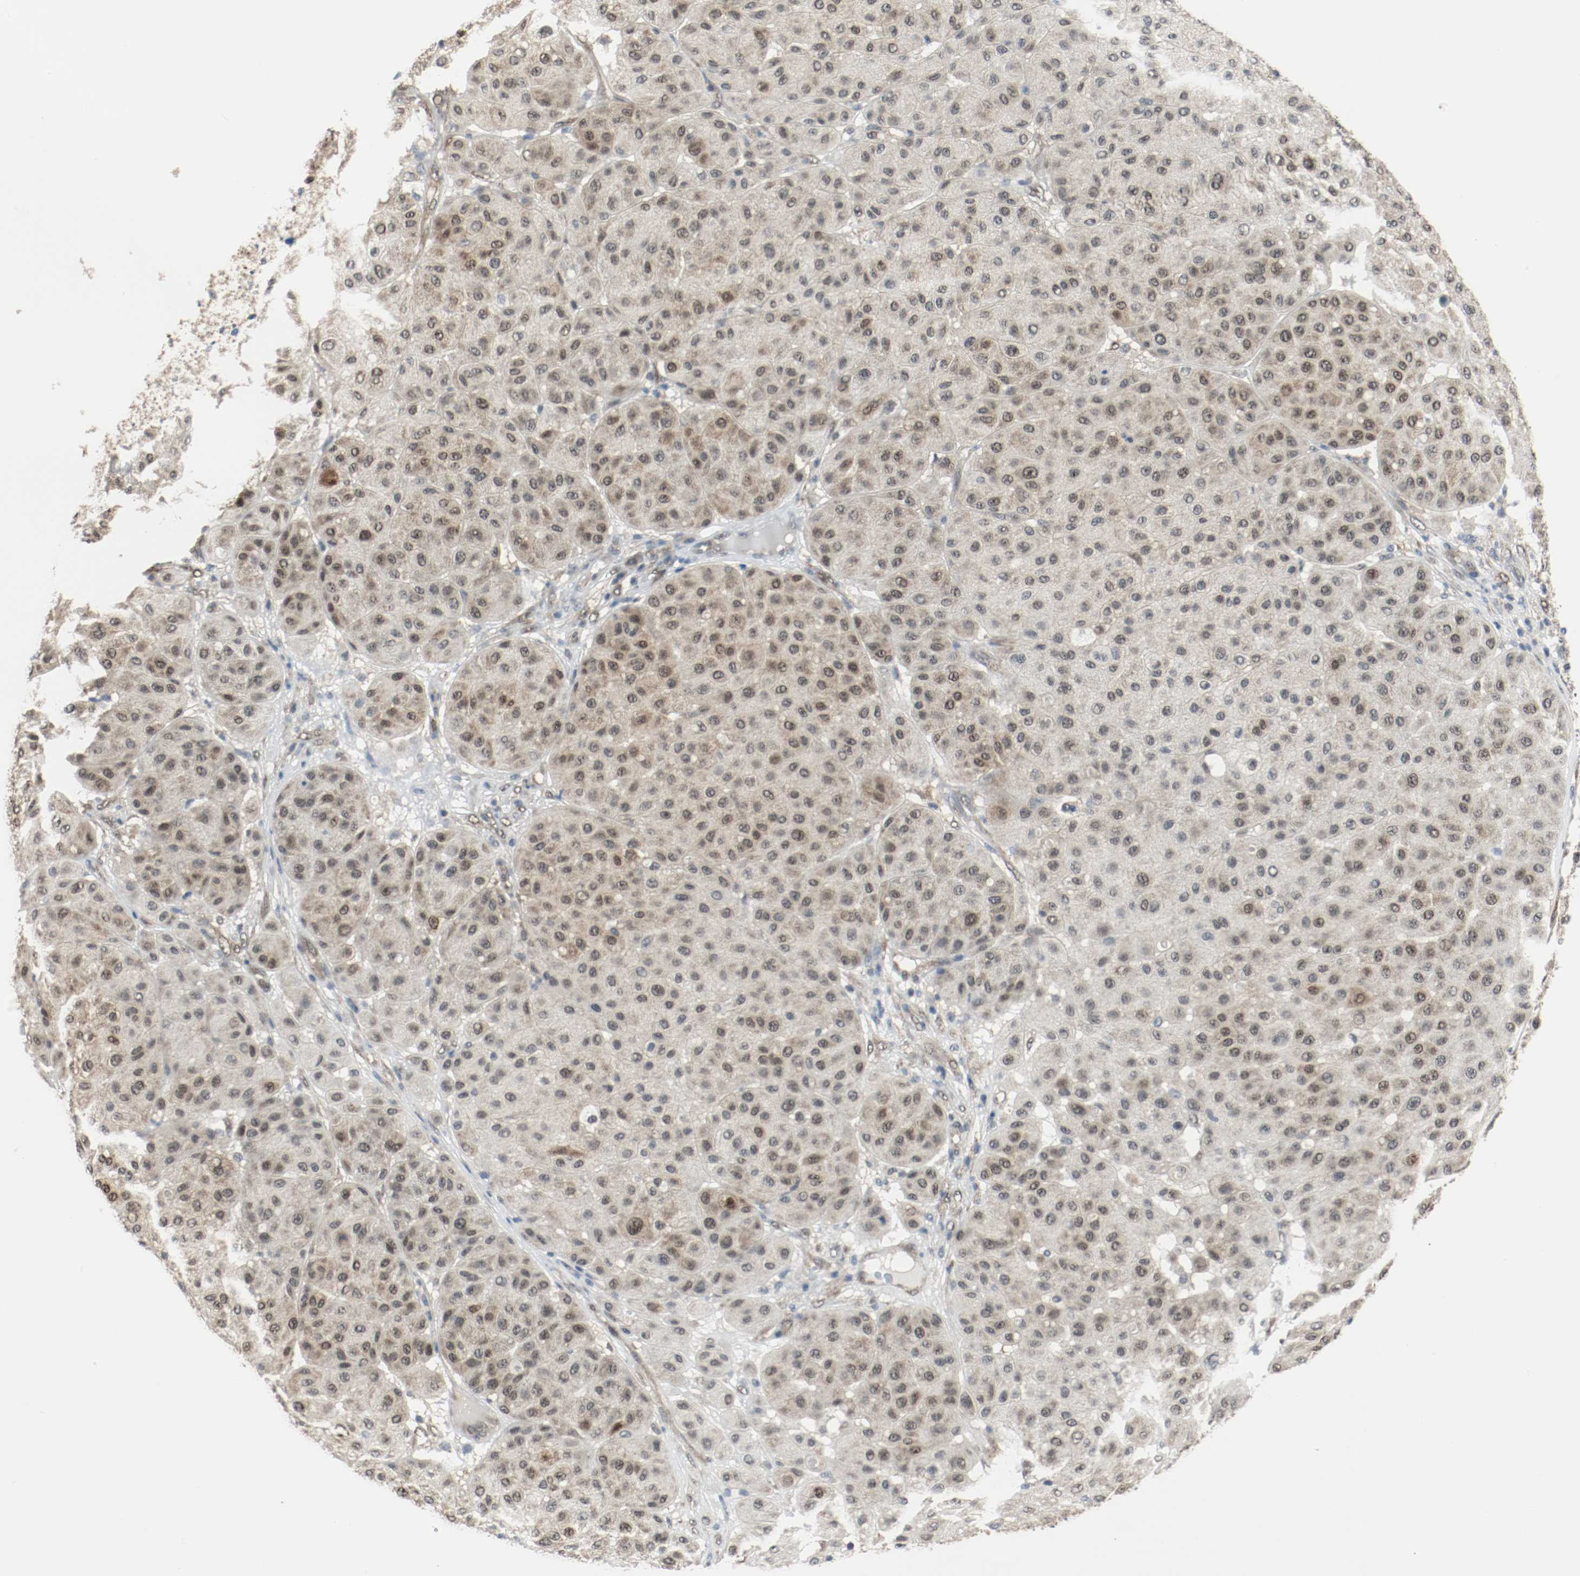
{"staining": {"intensity": "weak", "quantity": ">75%", "location": "nuclear"}, "tissue": "melanoma", "cell_type": "Tumor cells", "image_type": "cancer", "snomed": [{"axis": "morphology", "description": "Normal tissue, NOS"}, {"axis": "morphology", "description": "Malignant melanoma, Metastatic site"}, {"axis": "topography", "description": "Skin"}], "caption": "This histopathology image reveals immunohistochemistry staining of human malignant melanoma (metastatic site), with low weak nuclear positivity in approximately >75% of tumor cells.", "gene": "PPME1", "patient": {"sex": "male", "age": 41}}